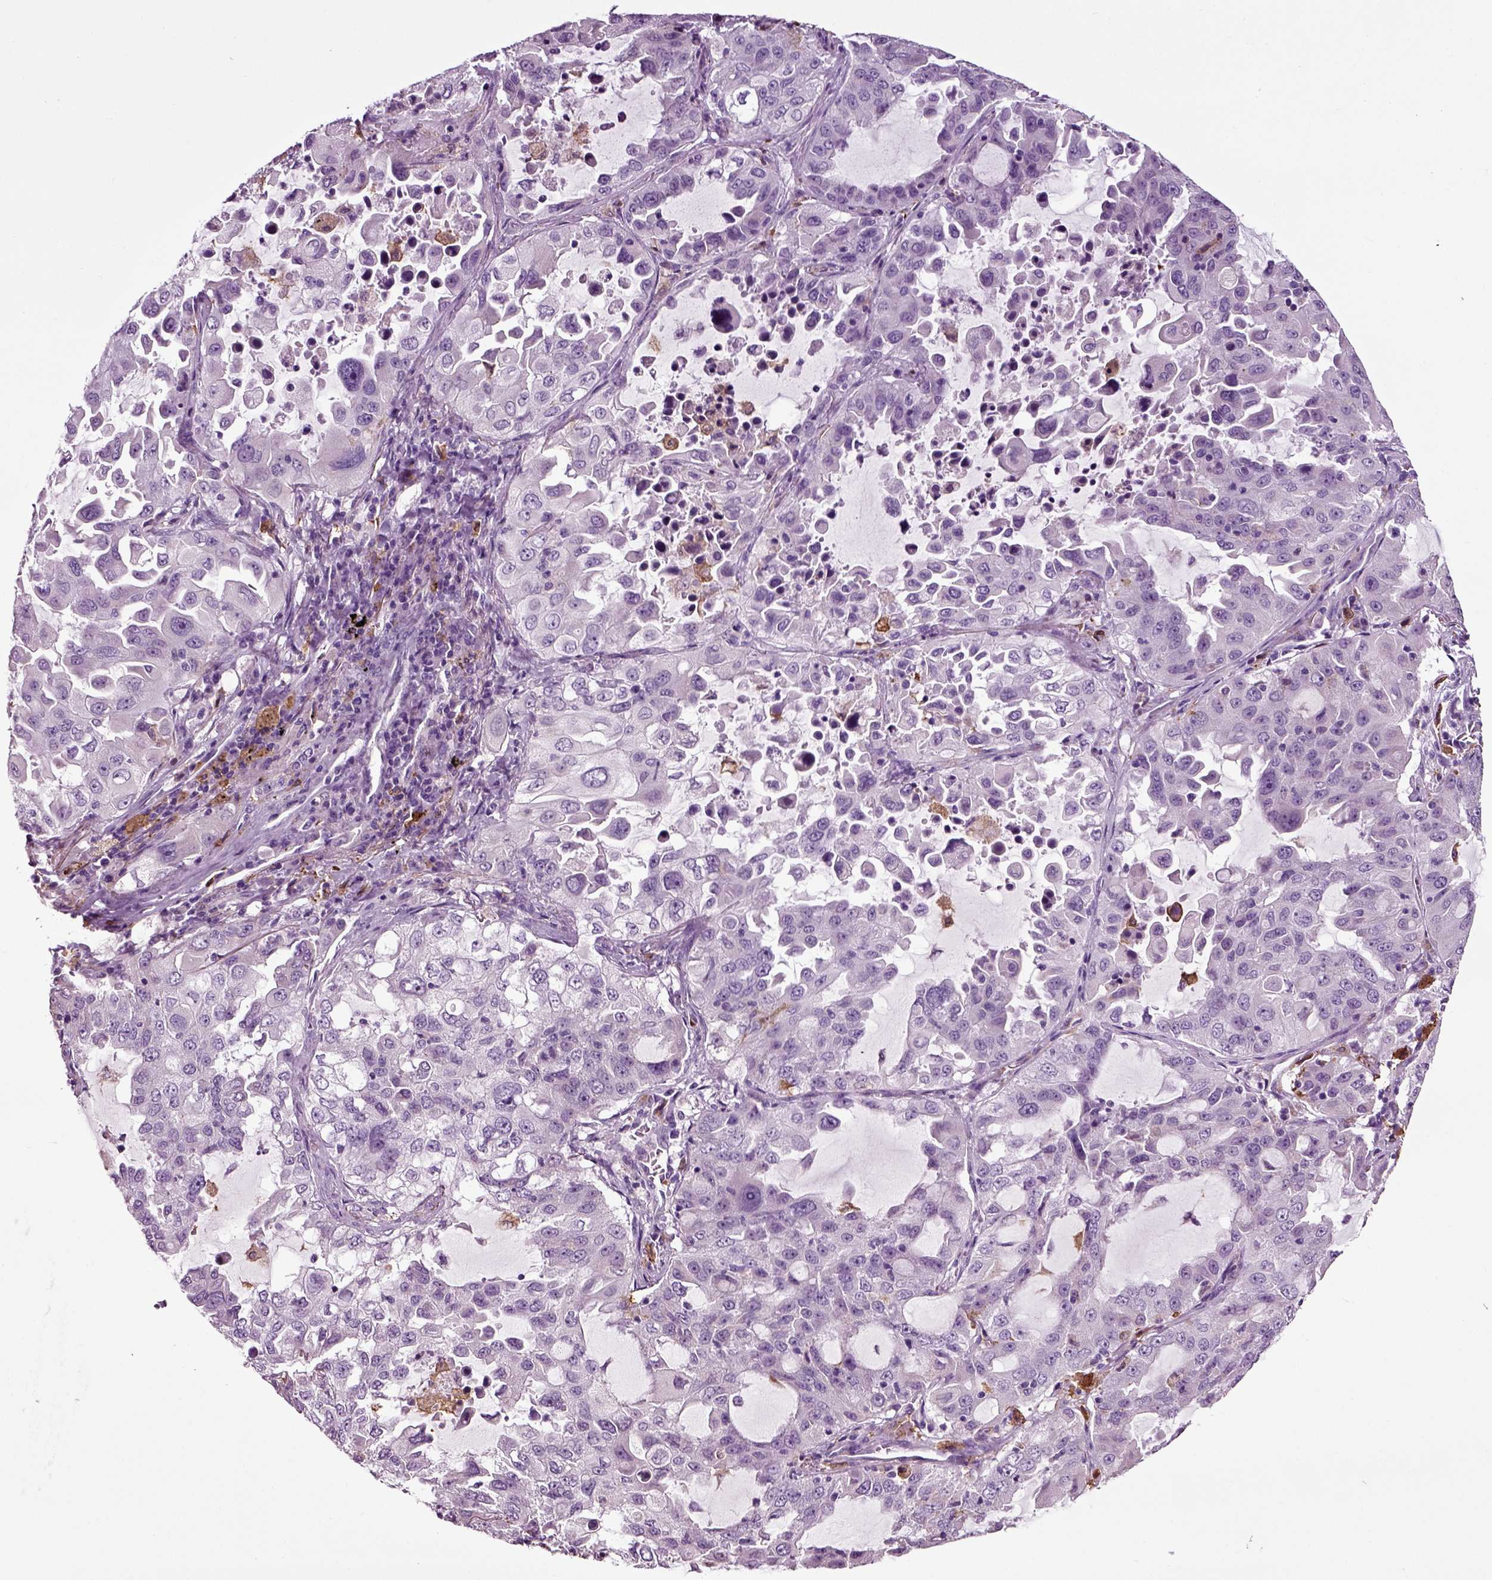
{"staining": {"intensity": "negative", "quantity": "none", "location": "none"}, "tissue": "lung cancer", "cell_type": "Tumor cells", "image_type": "cancer", "snomed": [{"axis": "morphology", "description": "Adenocarcinoma, NOS"}, {"axis": "topography", "description": "Lung"}], "caption": "Lung adenocarcinoma stained for a protein using immunohistochemistry (IHC) demonstrates no staining tumor cells.", "gene": "DNAH10", "patient": {"sex": "female", "age": 61}}